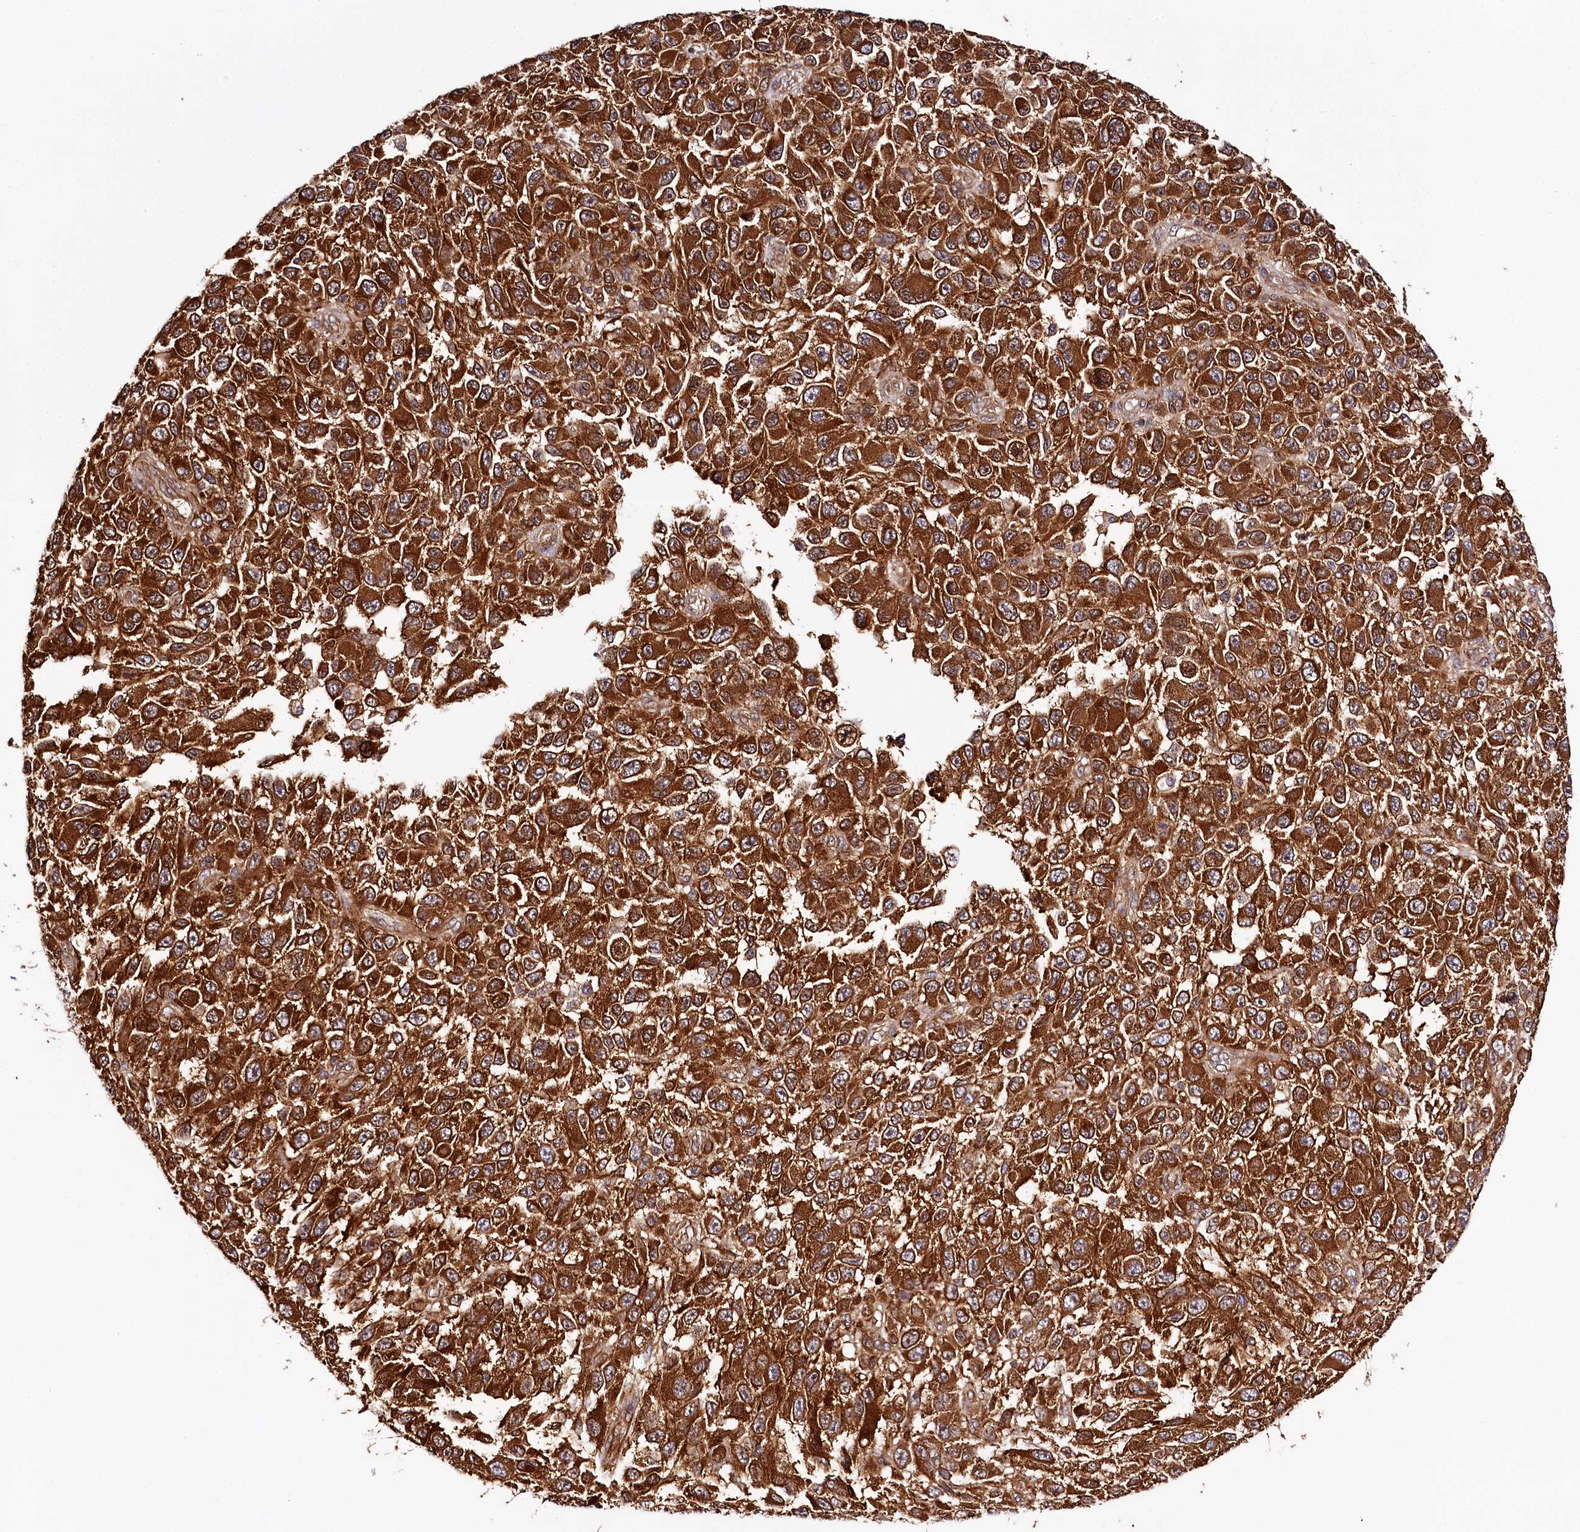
{"staining": {"intensity": "strong", "quantity": ">75%", "location": "cytoplasmic/membranous"}, "tissue": "melanoma", "cell_type": "Tumor cells", "image_type": "cancer", "snomed": [{"axis": "morphology", "description": "Malignant melanoma, NOS"}, {"axis": "topography", "description": "Skin"}], "caption": "Human melanoma stained with a brown dye shows strong cytoplasmic/membranous positive positivity in approximately >75% of tumor cells.", "gene": "TARS1", "patient": {"sex": "female", "age": 96}}